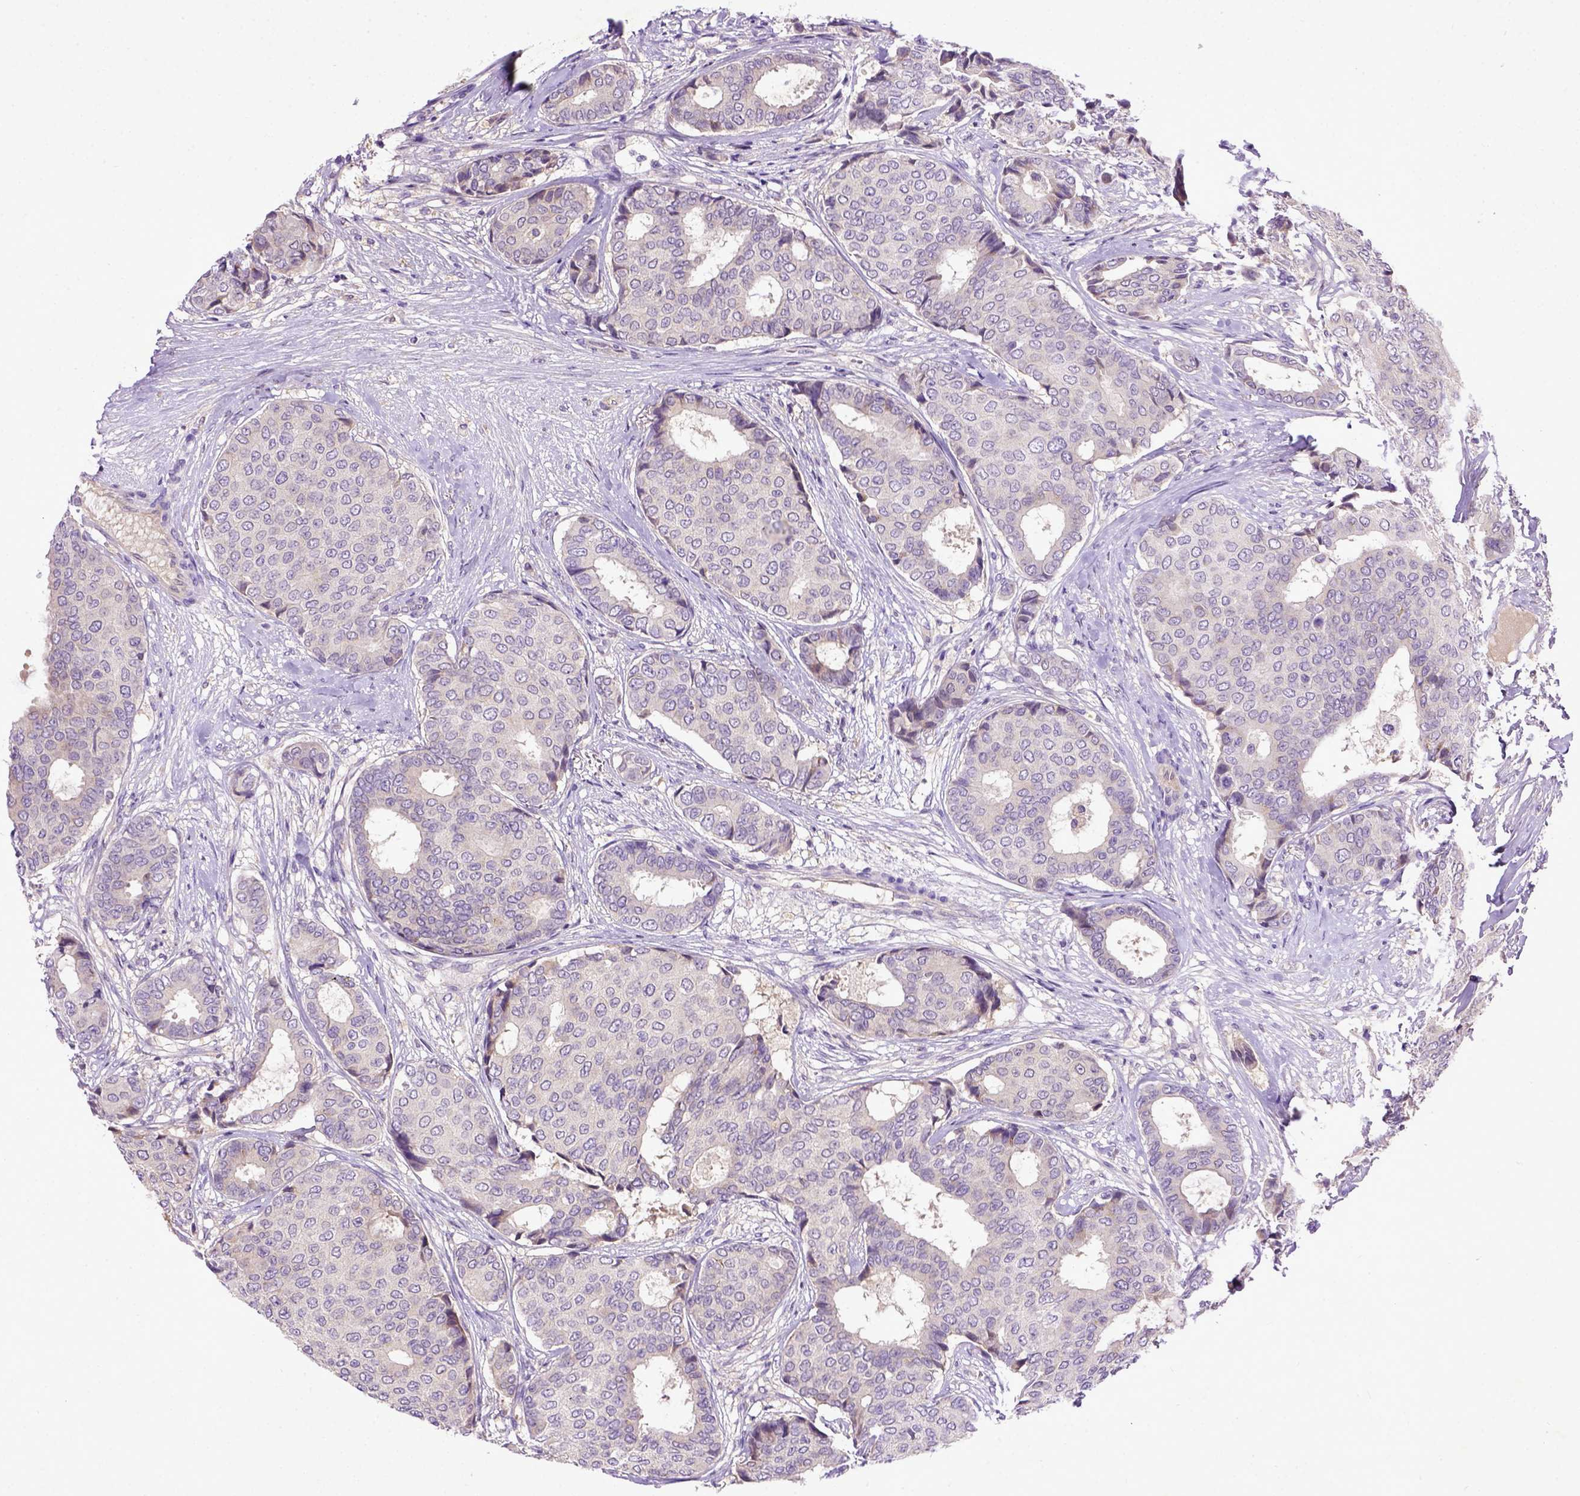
{"staining": {"intensity": "negative", "quantity": "none", "location": "none"}, "tissue": "breast cancer", "cell_type": "Tumor cells", "image_type": "cancer", "snomed": [{"axis": "morphology", "description": "Duct carcinoma"}, {"axis": "topography", "description": "Breast"}], "caption": "Image shows no protein expression in tumor cells of breast cancer (invasive ductal carcinoma) tissue. (DAB (3,3'-diaminobenzidine) IHC with hematoxylin counter stain).", "gene": "DEPDC1B", "patient": {"sex": "female", "age": 75}}